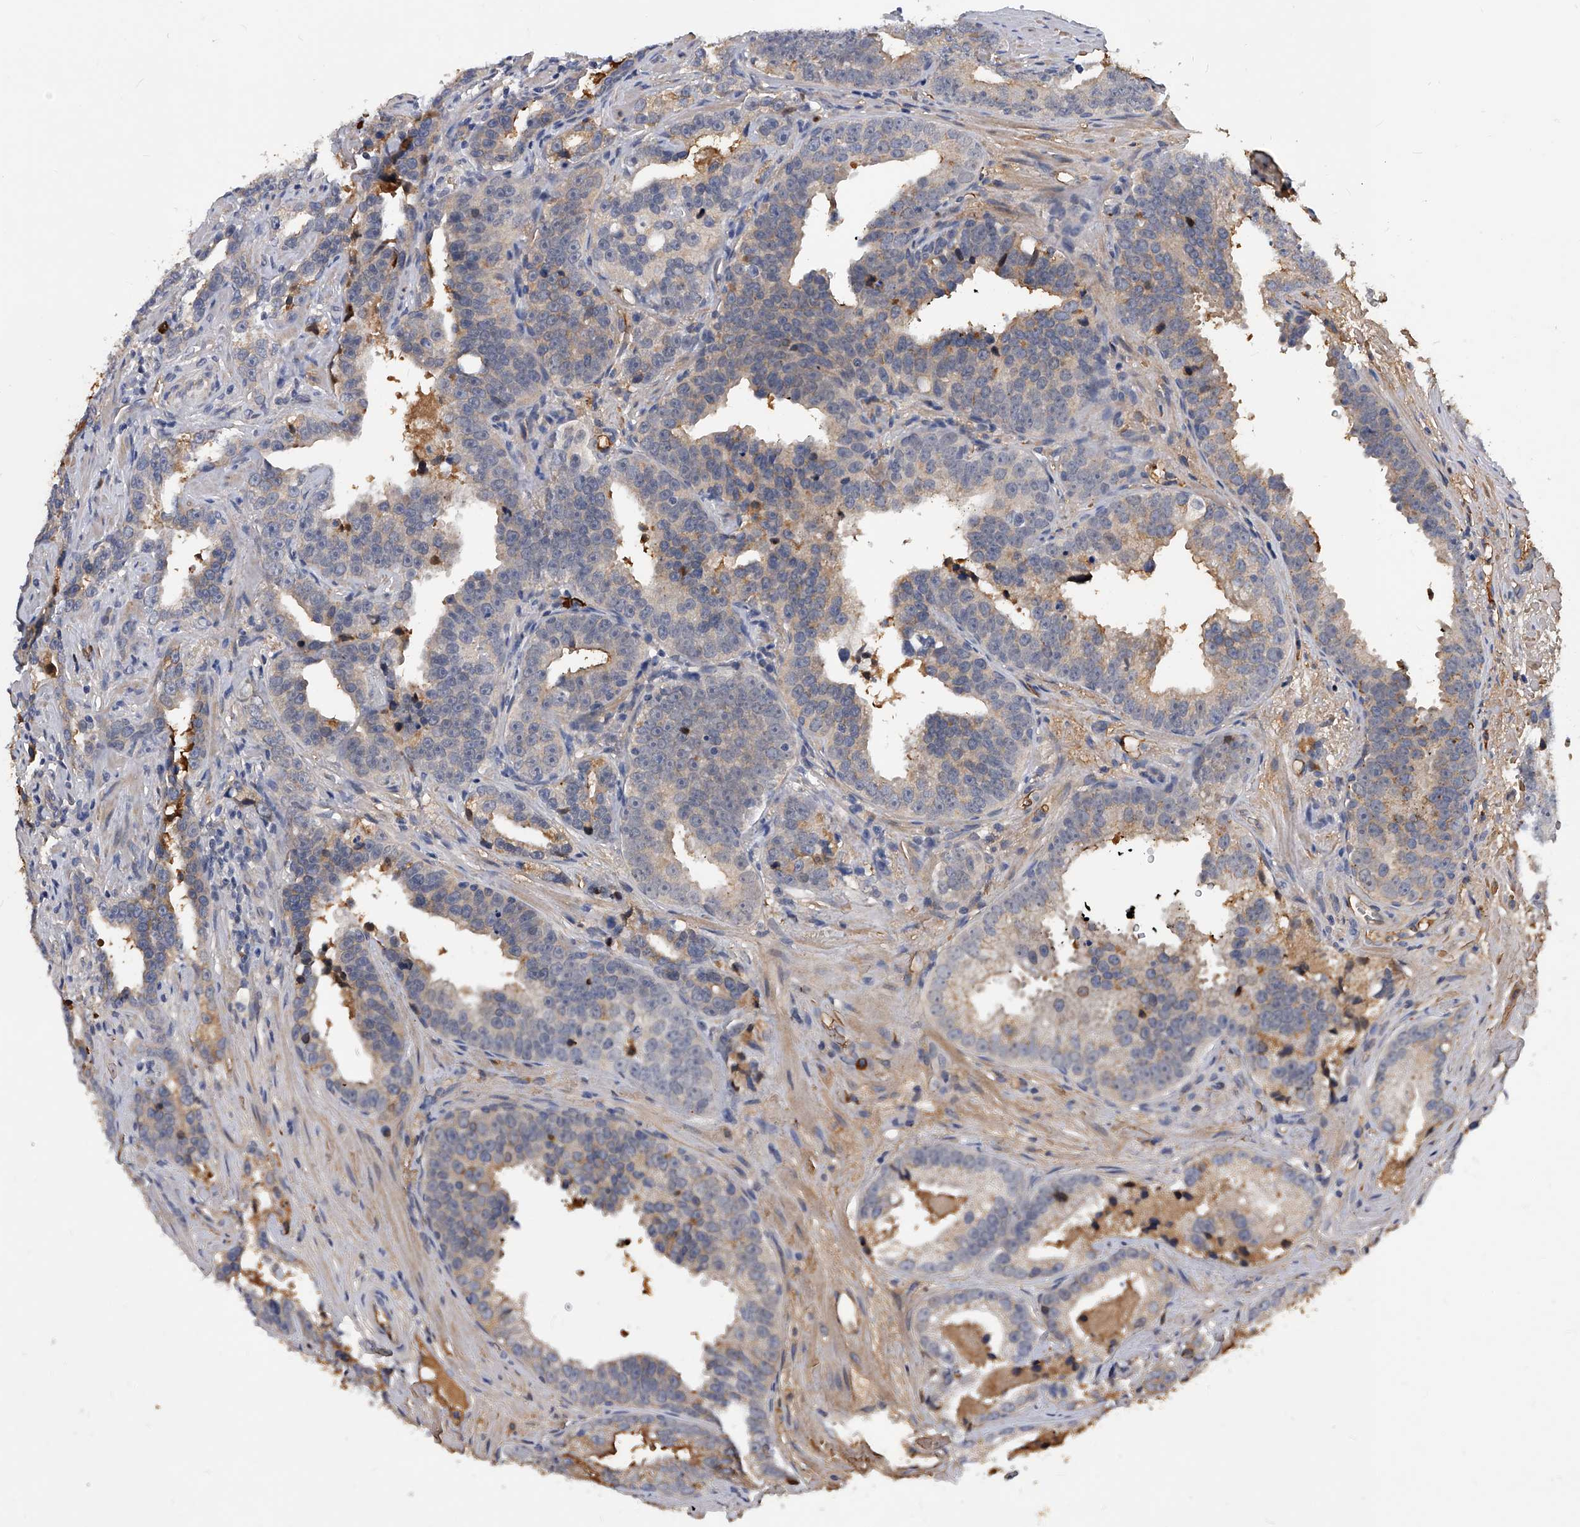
{"staining": {"intensity": "weak", "quantity": "<25%", "location": "cytoplasmic/membranous"}, "tissue": "prostate cancer", "cell_type": "Tumor cells", "image_type": "cancer", "snomed": [{"axis": "morphology", "description": "Adenocarcinoma, High grade"}, {"axis": "topography", "description": "Prostate"}], "caption": "Tumor cells show no significant positivity in adenocarcinoma (high-grade) (prostate).", "gene": "ZNF25", "patient": {"sex": "male", "age": 62}}